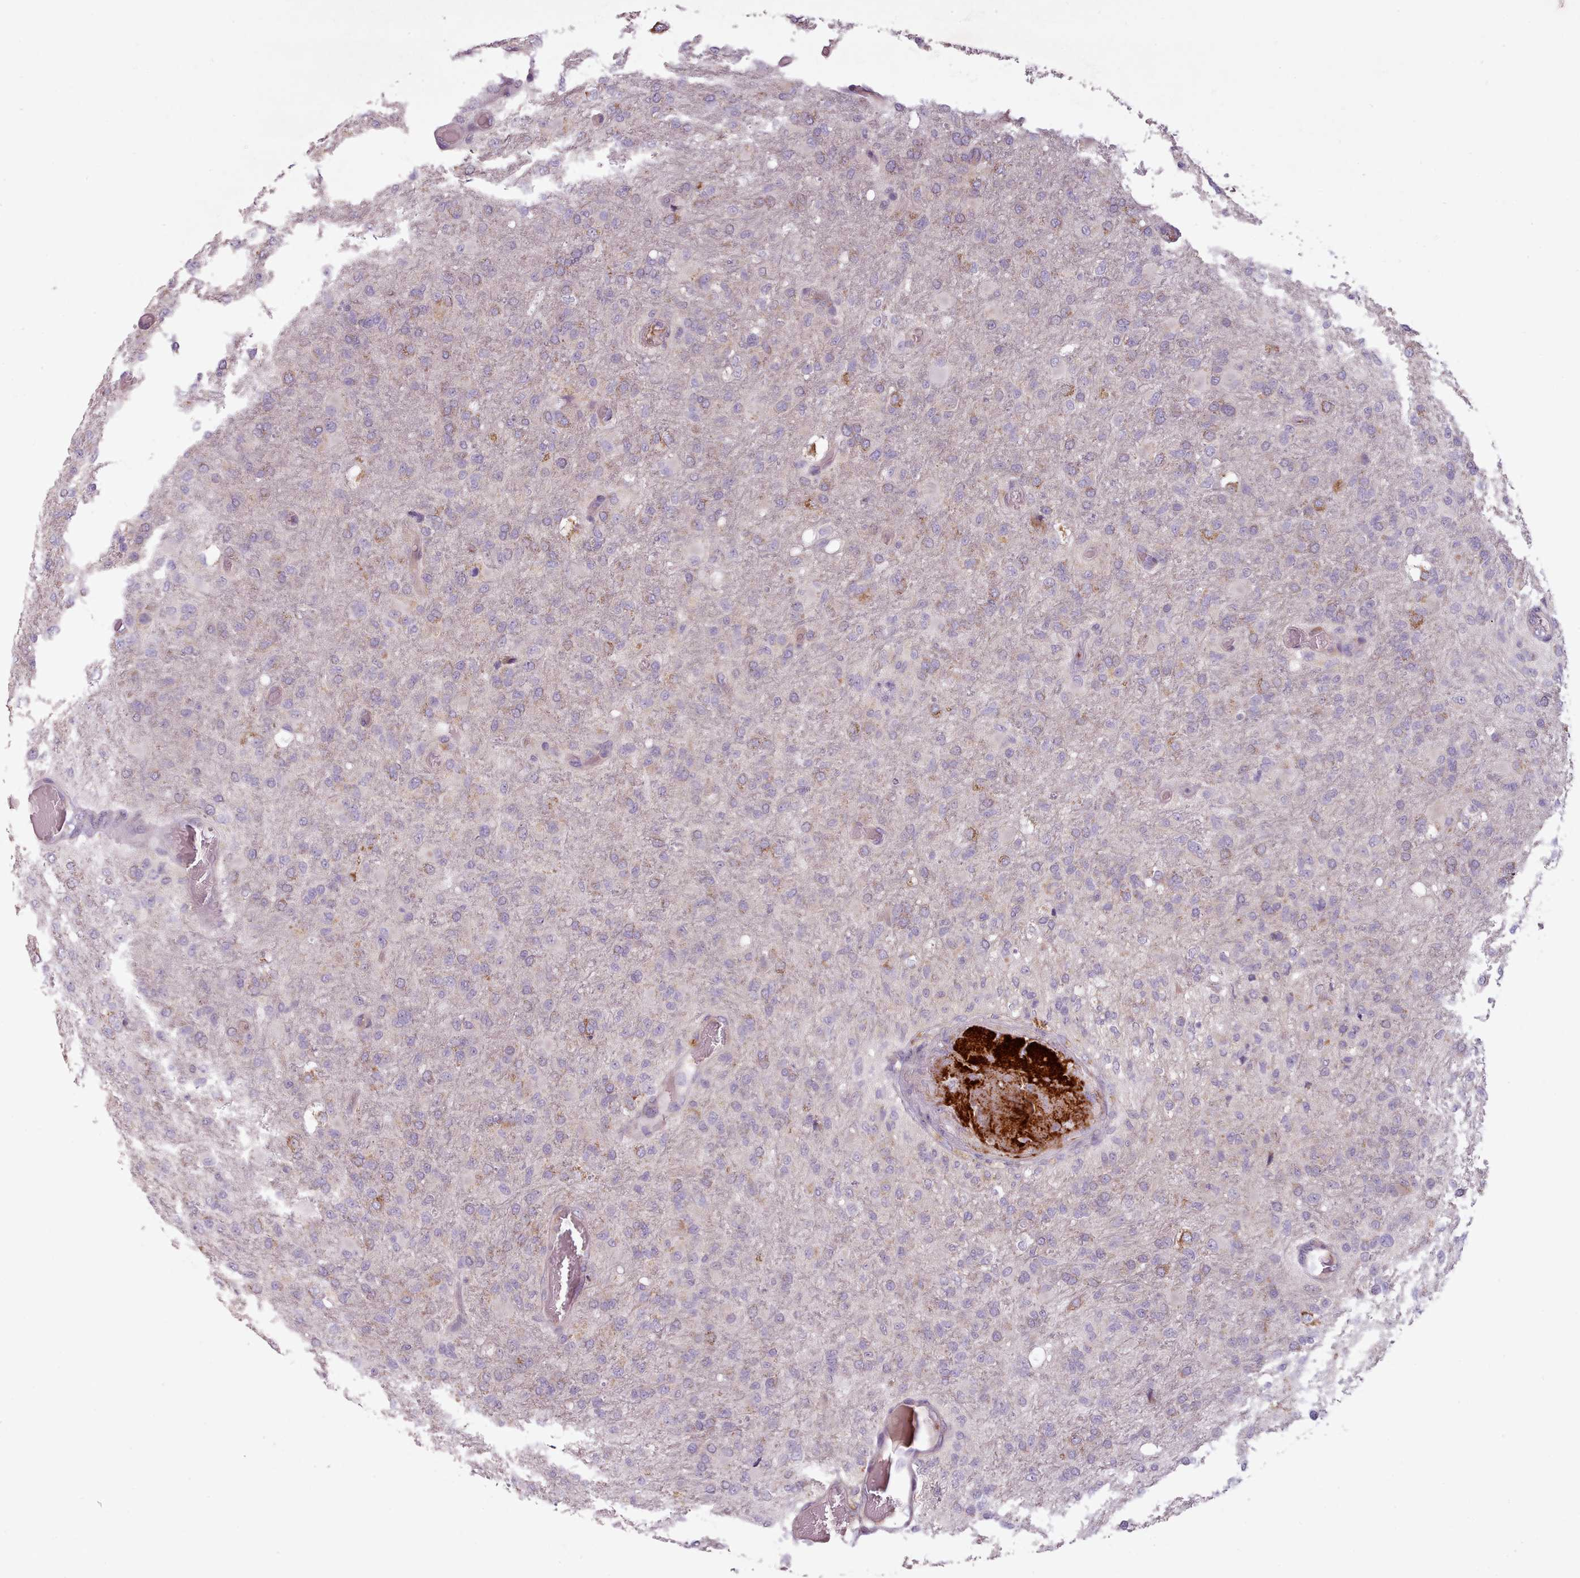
{"staining": {"intensity": "weak", "quantity": "<25%", "location": "cytoplasmic/membranous"}, "tissue": "glioma", "cell_type": "Tumor cells", "image_type": "cancer", "snomed": [{"axis": "morphology", "description": "Glioma, malignant, High grade"}, {"axis": "topography", "description": "Brain"}], "caption": "Histopathology image shows no protein expression in tumor cells of high-grade glioma (malignant) tissue. The staining is performed using DAB (3,3'-diaminobenzidine) brown chromogen with nuclei counter-stained in using hematoxylin.", "gene": "LAPTM5", "patient": {"sex": "female", "age": 74}}